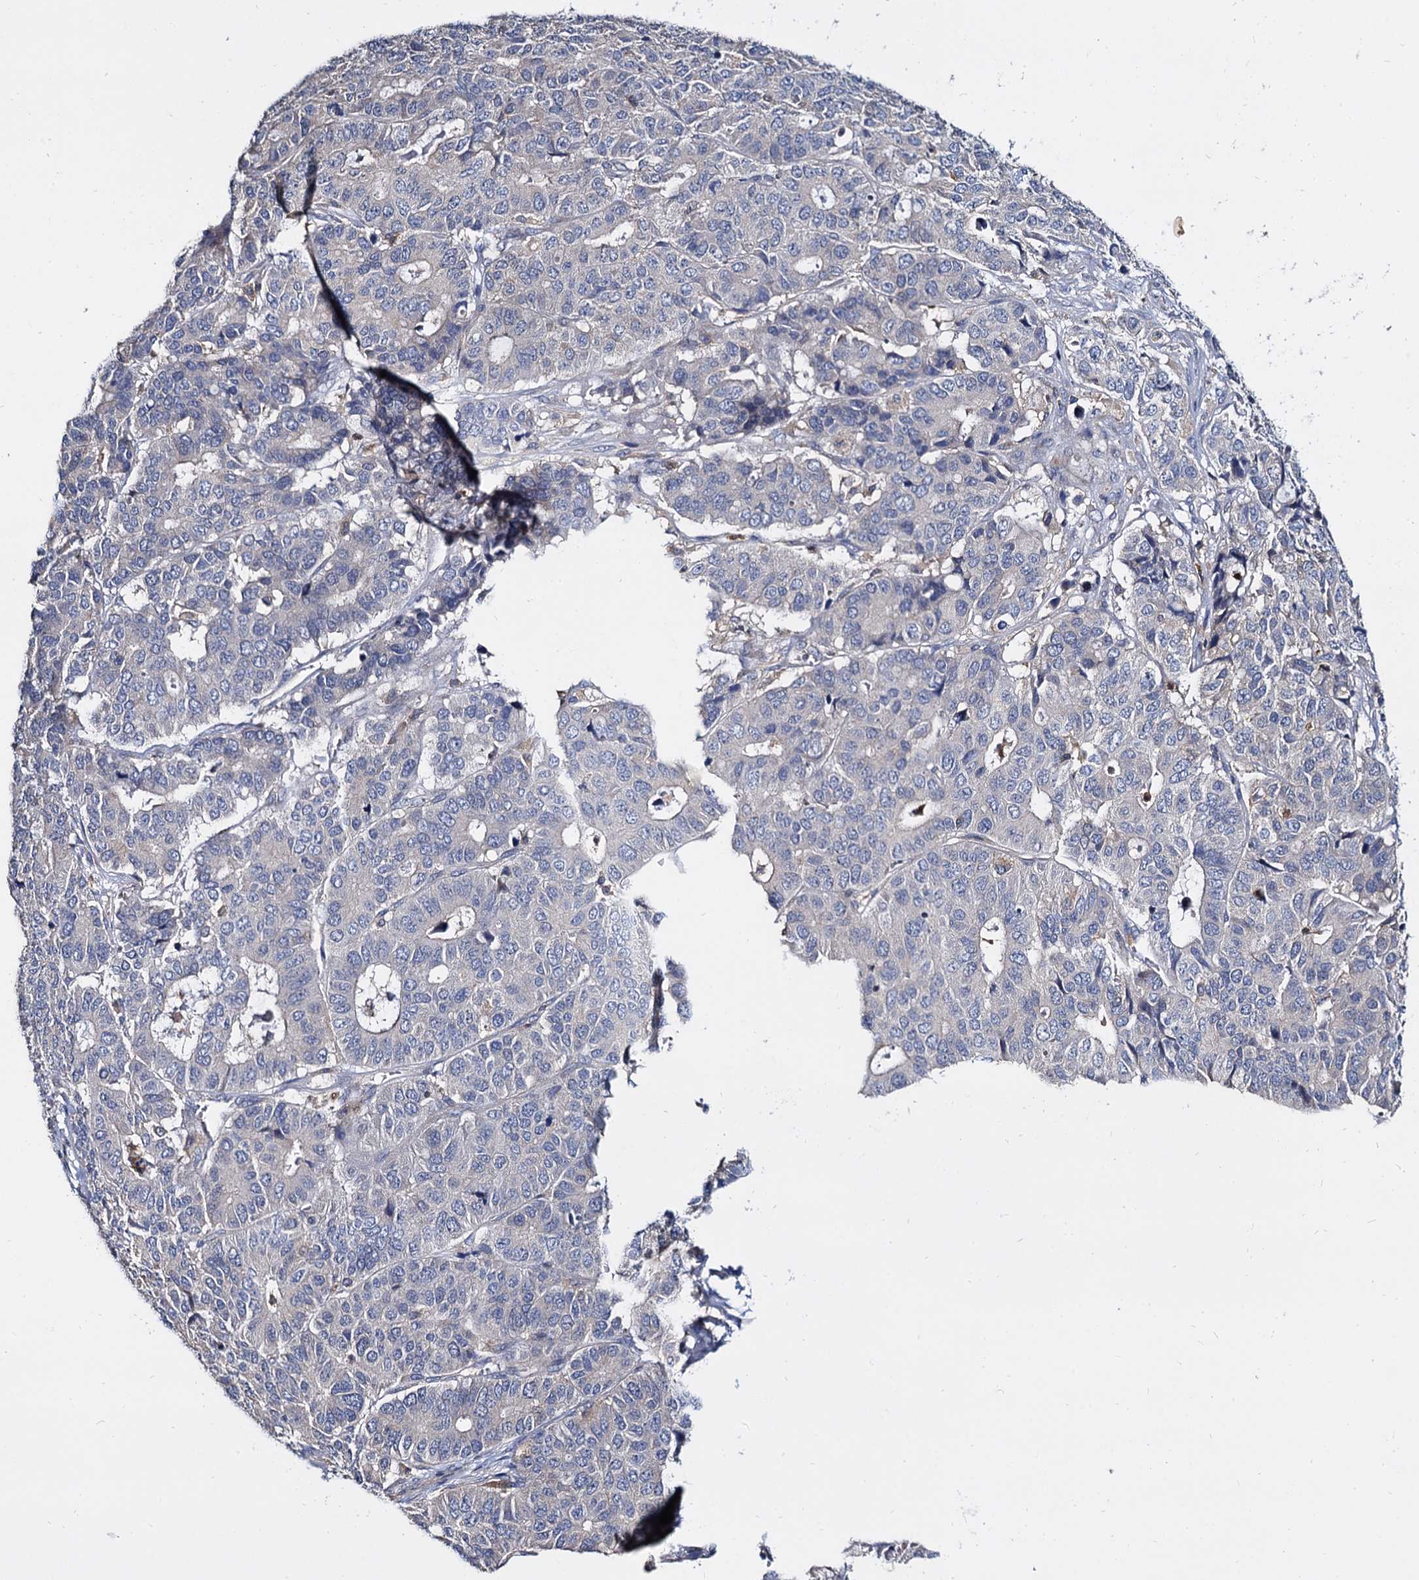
{"staining": {"intensity": "negative", "quantity": "none", "location": "none"}, "tissue": "pancreatic cancer", "cell_type": "Tumor cells", "image_type": "cancer", "snomed": [{"axis": "morphology", "description": "Adenocarcinoma, NOS"}, {"axis": "topography", "description": "Pancreas"}], "caption": "Immunohistochemistry (IHC) histopathology image of pancreatic cancer stained for a protein (brown), which displays no staining in tumor cells.", "gene": "ANKRD13A", "patient": {"sex": "male", "age": 50}}